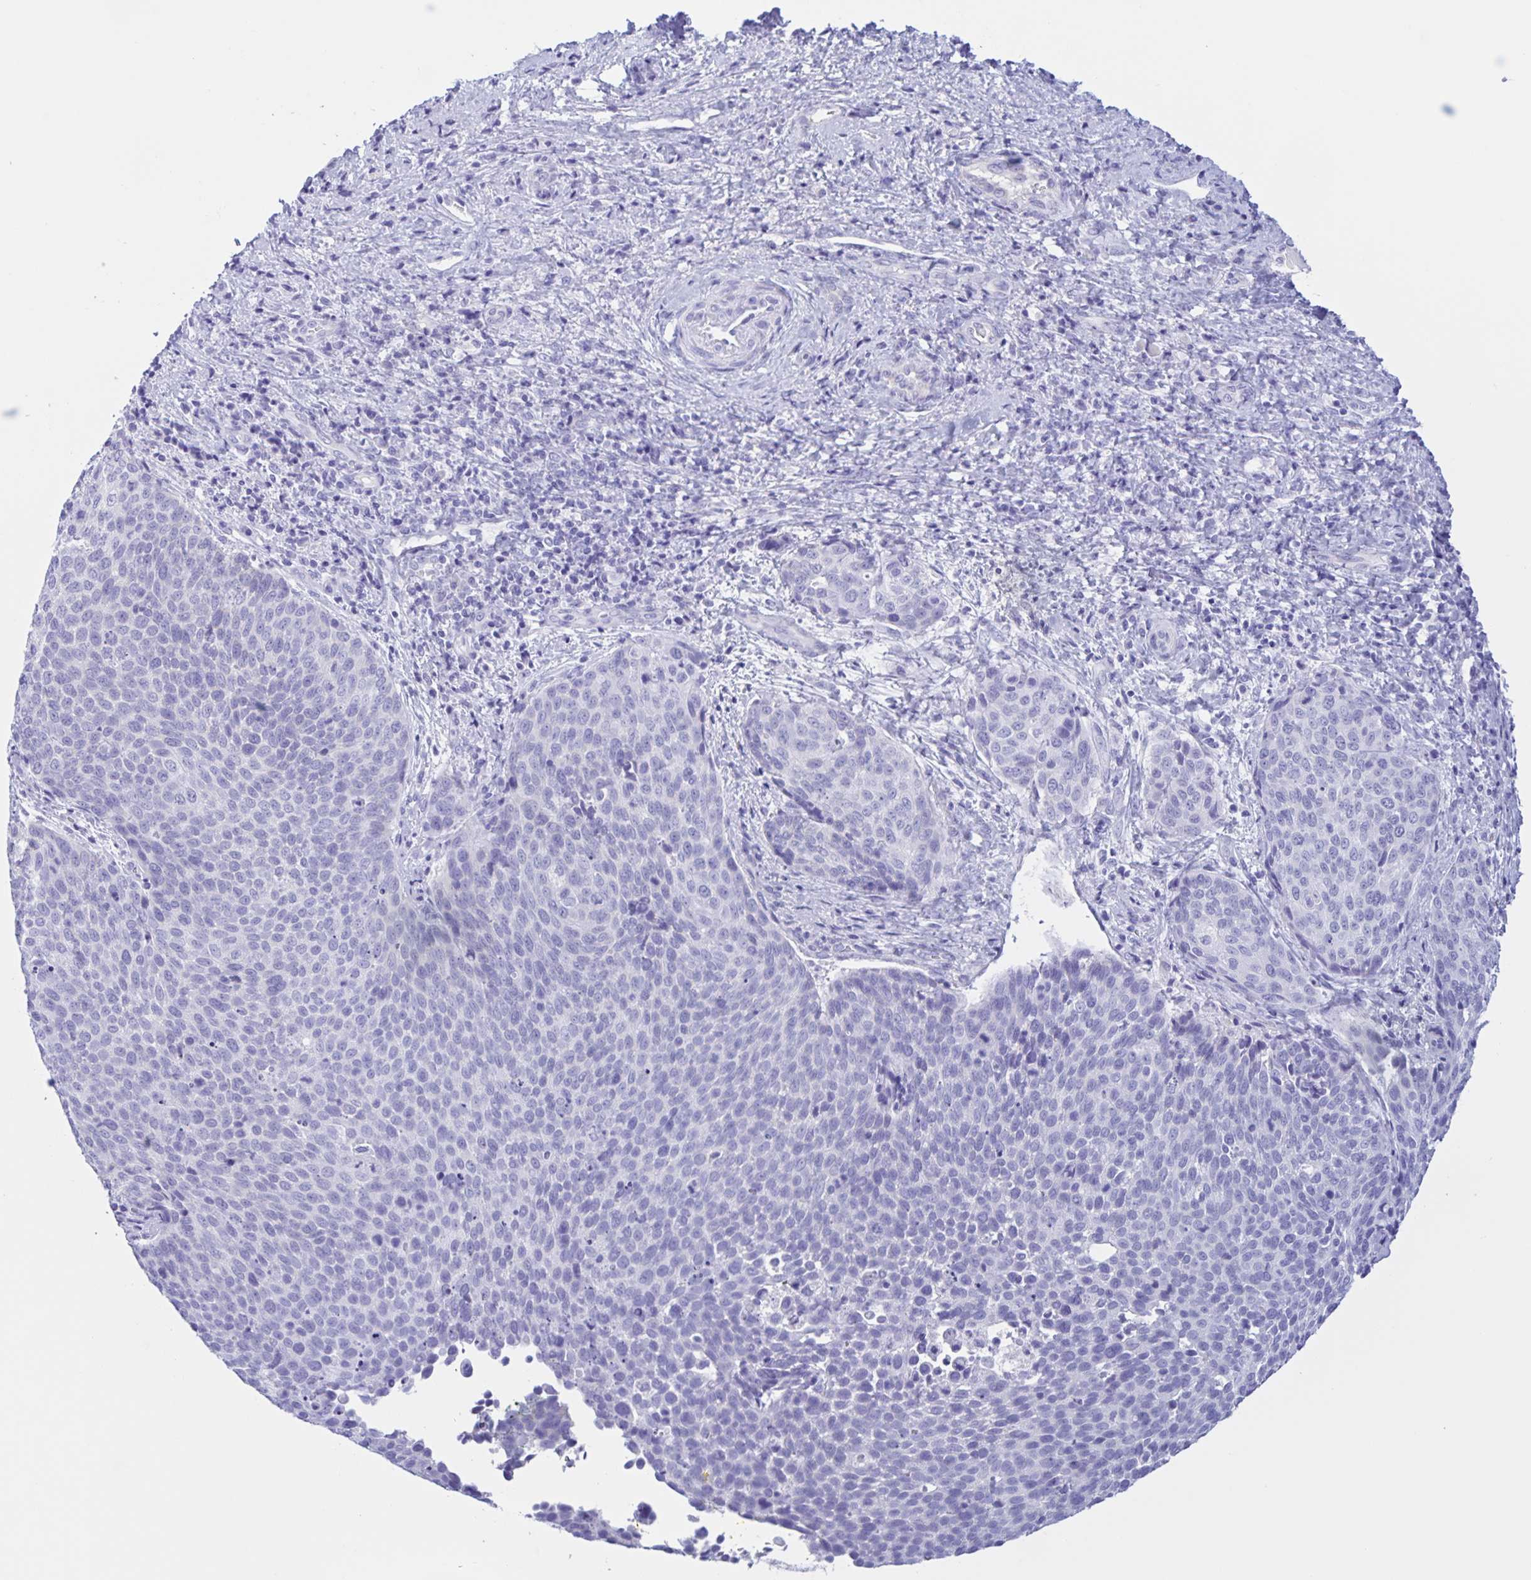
{"staining": {"intensity": "negative", "quantity": "none", "location": "none"}, "tissue": "cervical cancer", "cell_type": "Tumor cells", "image_type": "cancer", "snomed": [{"axis": "morphology", "description": "Squamous cell carcinoma, NOS"}, {"axis": "topography", "description": "Cervix"}], "caption": "Tumor cells show no significant expression in cervical squamous cell carcinoma.", "gene": "DMBT1", "patient": {"sex": "female", "age": 34}}